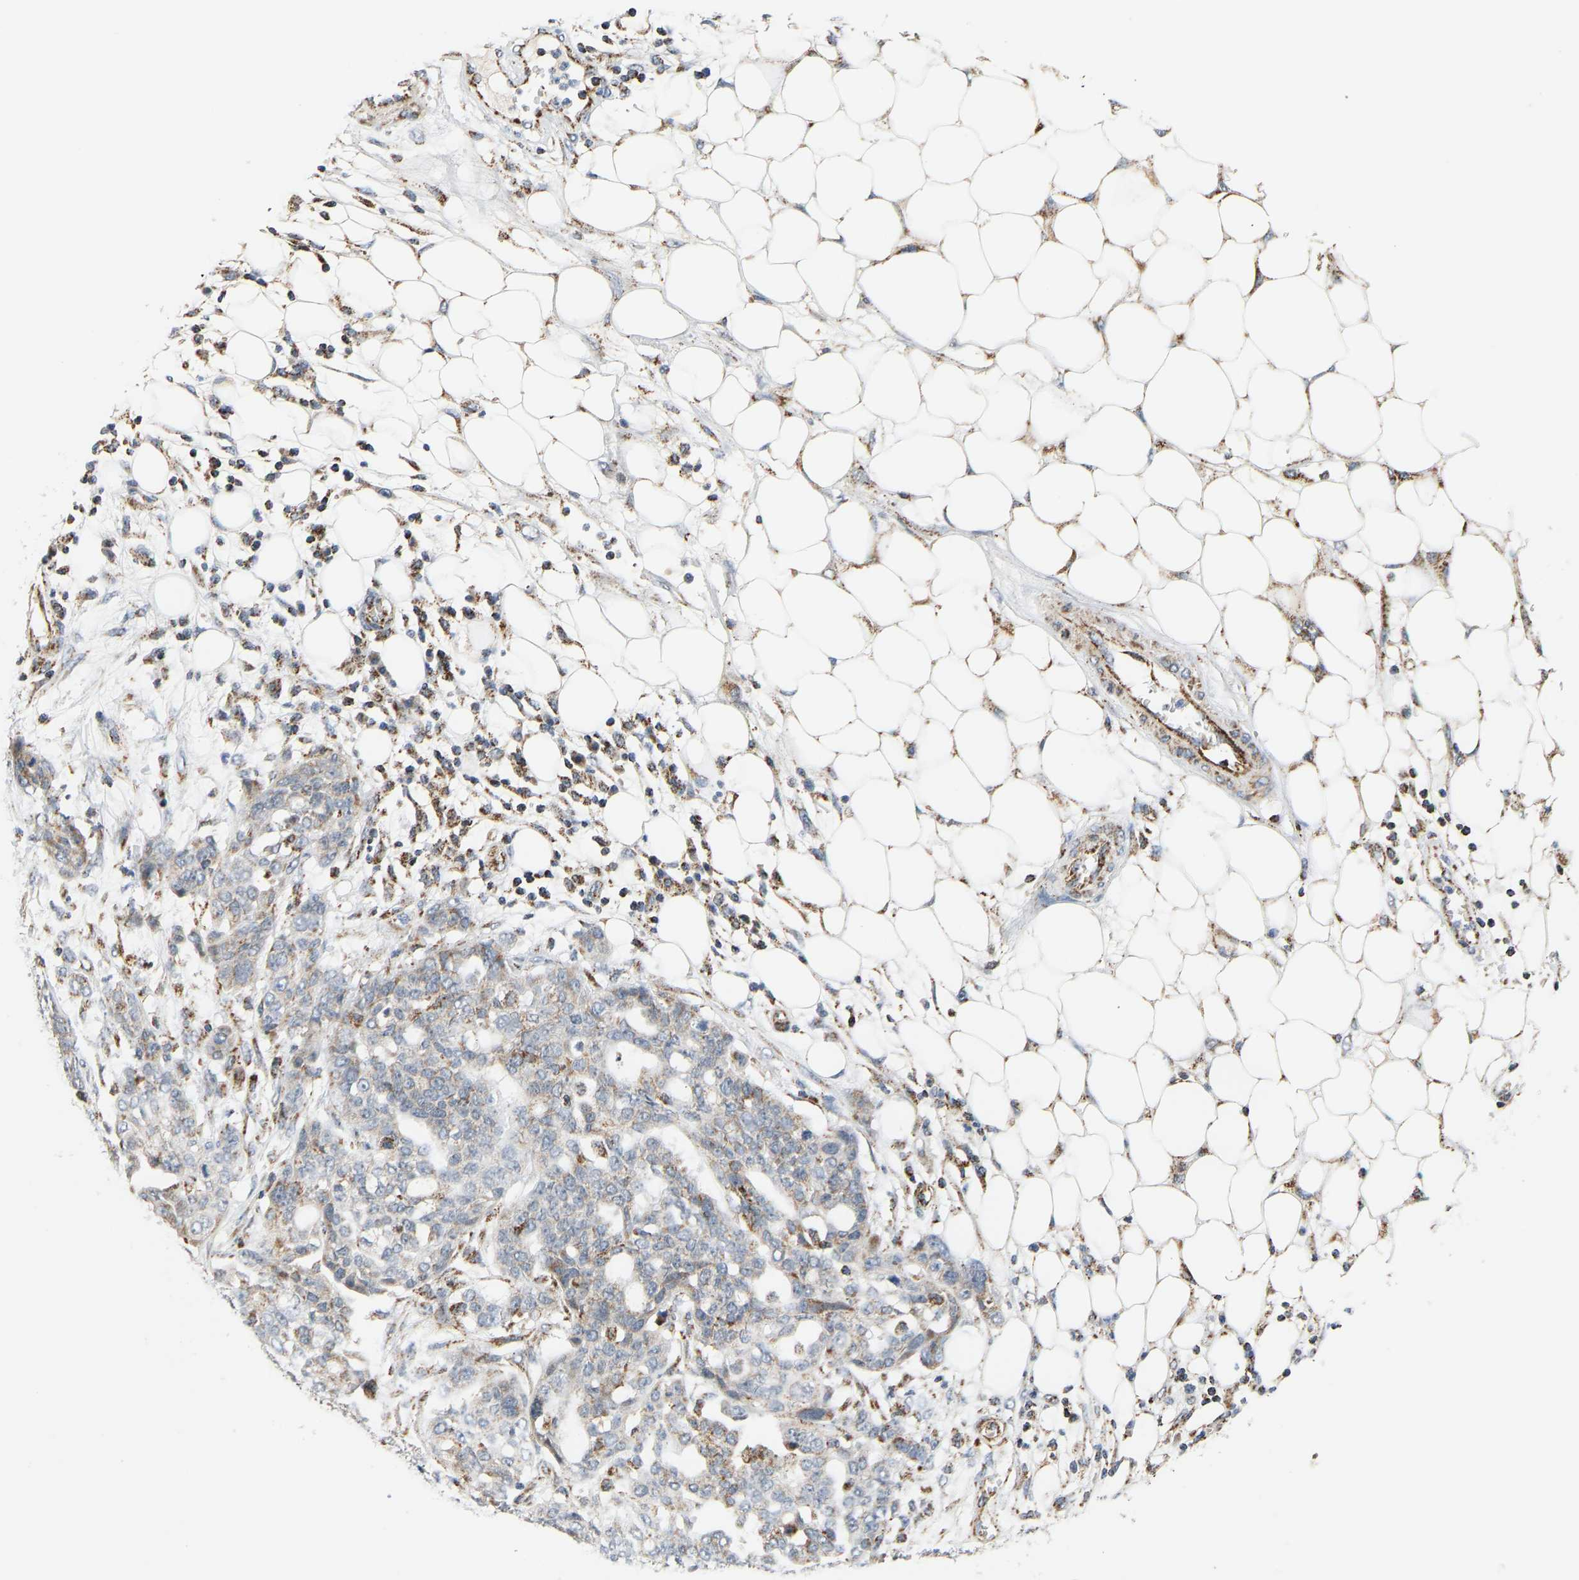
{"staining": {"intensity": "moderate", "quantity": "25%-75%", "location": "cytoplasmic/membranous"}, "tissue": "ovarian cancer", "cell_type": "Tumor cells", "image_type": "cancer", "snomed": [{"axis": "morphology", "description": "Cystadenocarcinoma, serous, NOS"}, {"axis": "topography", "description": "Soft tissue"}, {"axis": "topography", "description": "Ovary"}], "caption": "Immunohistochemistry (IHC) staining of ovarian serous cystadenocarcinoma, which shows medium levels of moderate cytoplasmic/membranous positivity in about 25%-75% of tumor cells indicating moderate cytoplasmic/membranous protein staining. The staining was performed using DAB (3,3'-diaminobenzidine) (brown) for protein detection and nuclei were counterstained in hematoxylin (blue).", "gene": "GPSM2", "patient": {"sex": "female", "age": 57}}